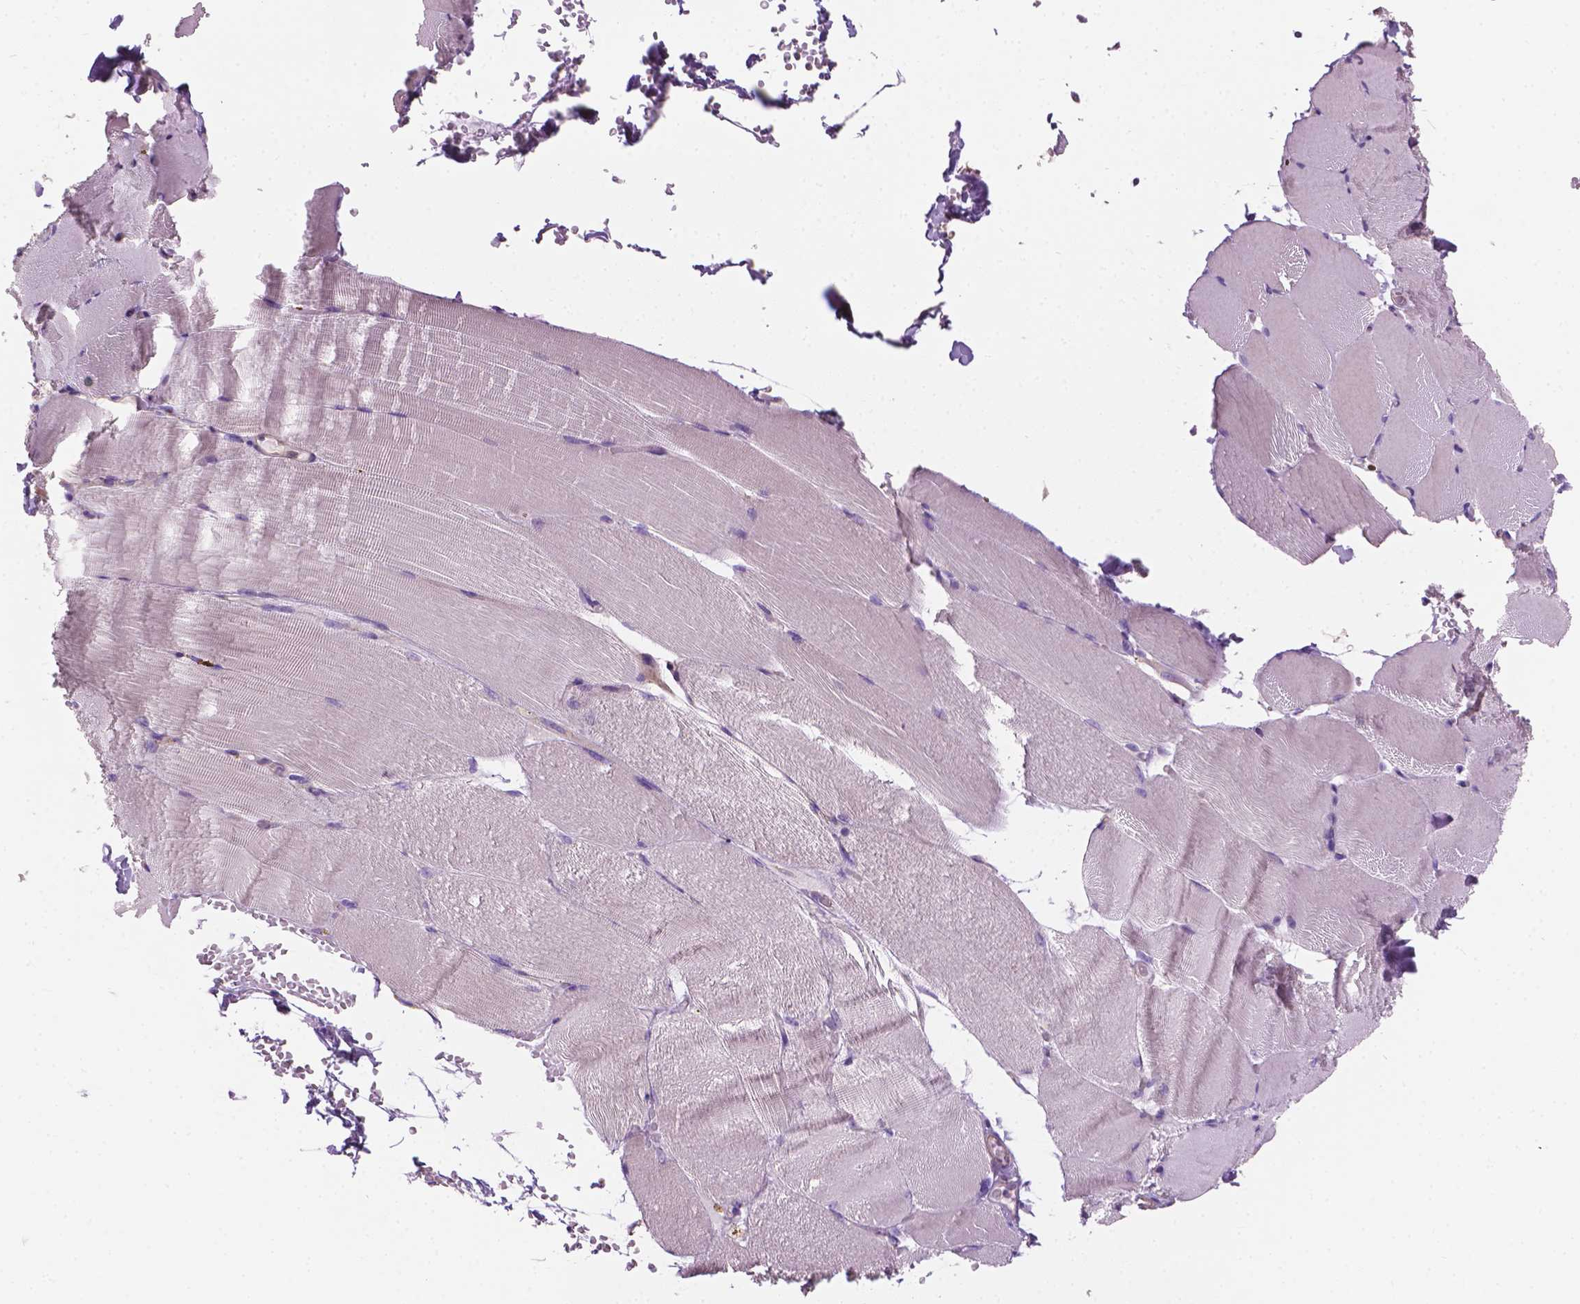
{"staining": {"intensity": "negative", "quantity": "none", "location": "none"}, "tissue": "skeletal muscle", "cell_type": "Myocytes", "image_type": "normal", "snomed": [{"axis": "morphology", "description": "Normal tissue, NOS"}, {"axis": "topography", "description": "Skeletal muscle"}], "caption": "Myocytes are negative for brown protein staining in benign skeletal muscle. The staining is performed using DAB brown chromogen with nuclei counter-stained in using hematoxylin.", "gene": "TTC29", "patient": {"sex": "female", "age": 37}}